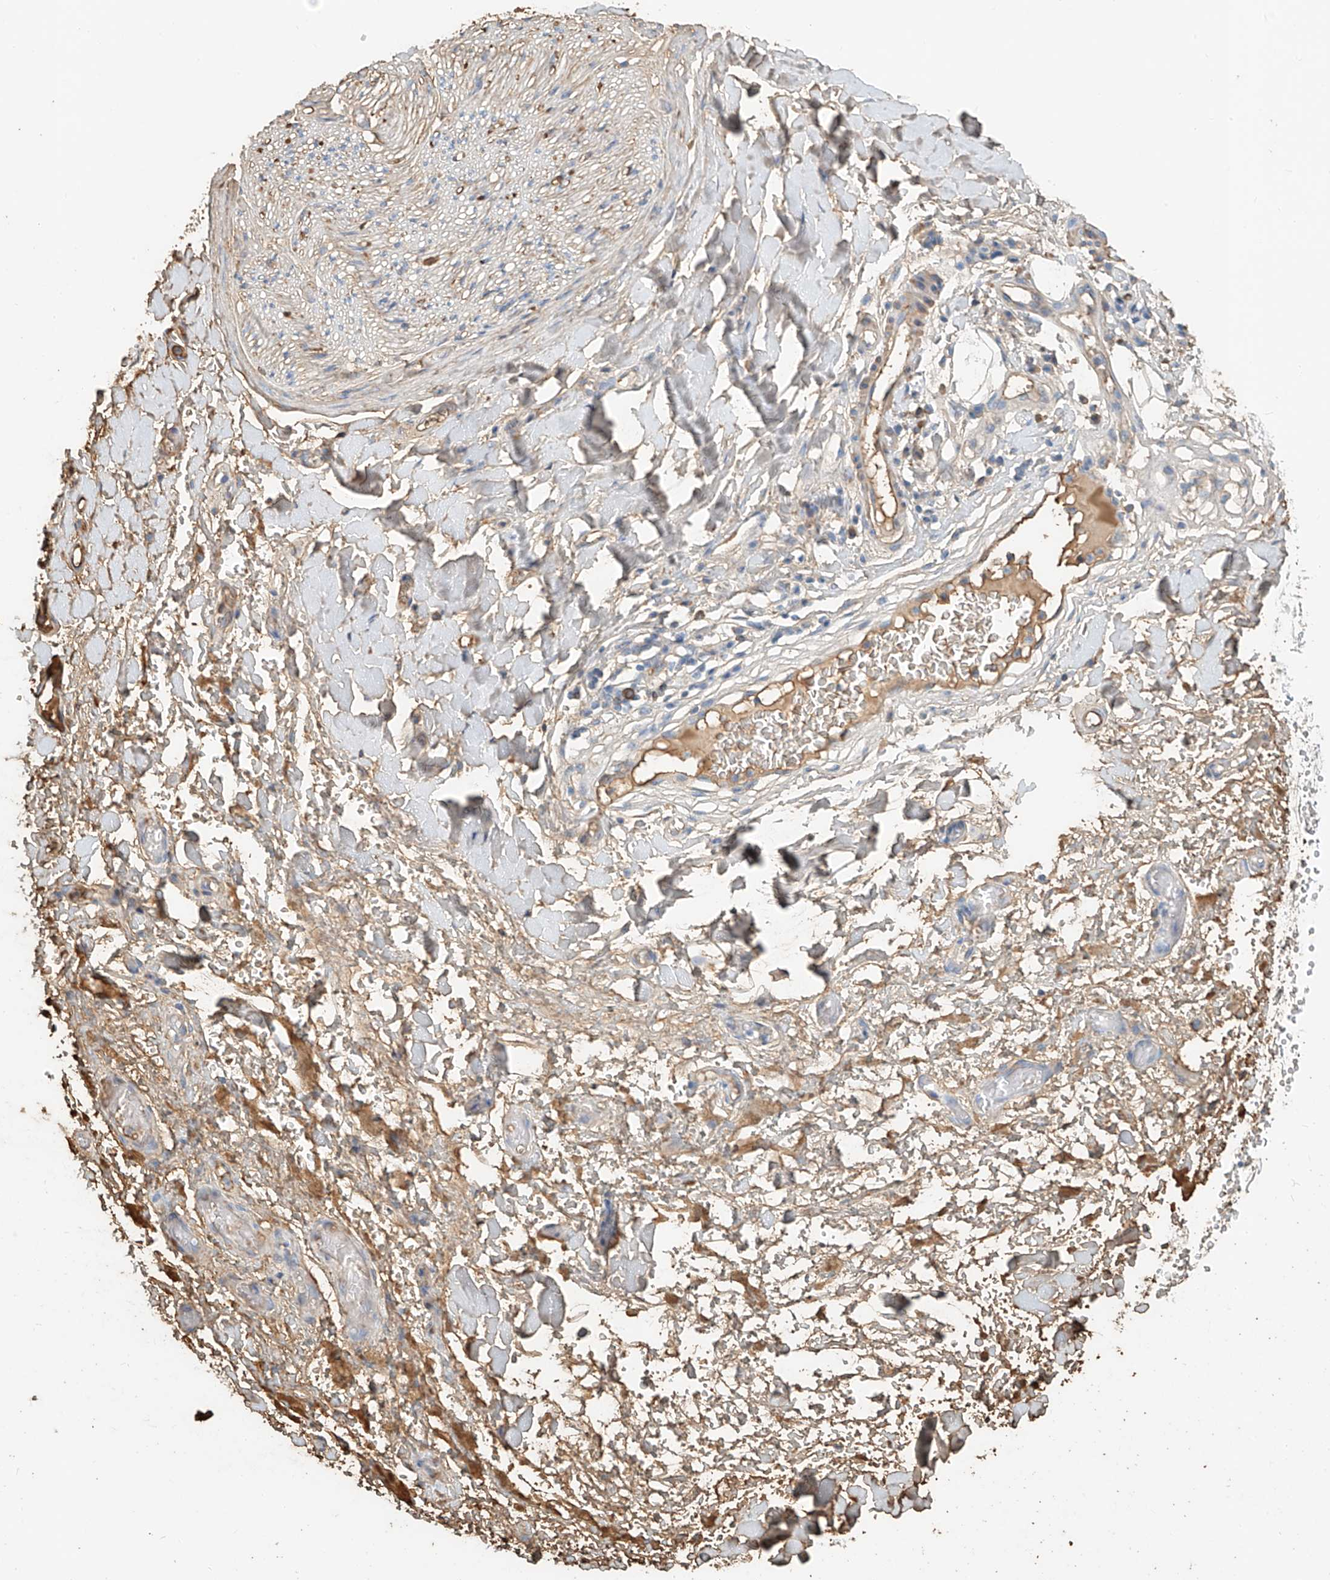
{"staining": {"intensity": "moderate", "quantity": "25%-75%", "location": "cytoplasmic/membranous"}, "tissue": "adipose tissue", "cell_type": "Adipocytes", "image_type": "normal", "snomed": [{"axis": "morphology", "description": "Normal tissue, NOS"}, {"axis": "morphology", "description": "Adenocarcinoma, NOS"}, {"axis": "topography", "description": "Stomach, upper"}, {"axis": "topography", "description": "Peripheral nerve tissue"}], "caption": "Adipocytes exhibit medium levels of moderate cytoplasmic/membranous staining in approximately 25%-75% of cells in unremarkable adipose tissue. (DAB (3,3'-diaminobenzidine) IHC, brown staining for protein, blue staining for nuclei).", "gene": "ZFP30", "patient": {"sex": "male", "age": 62}}